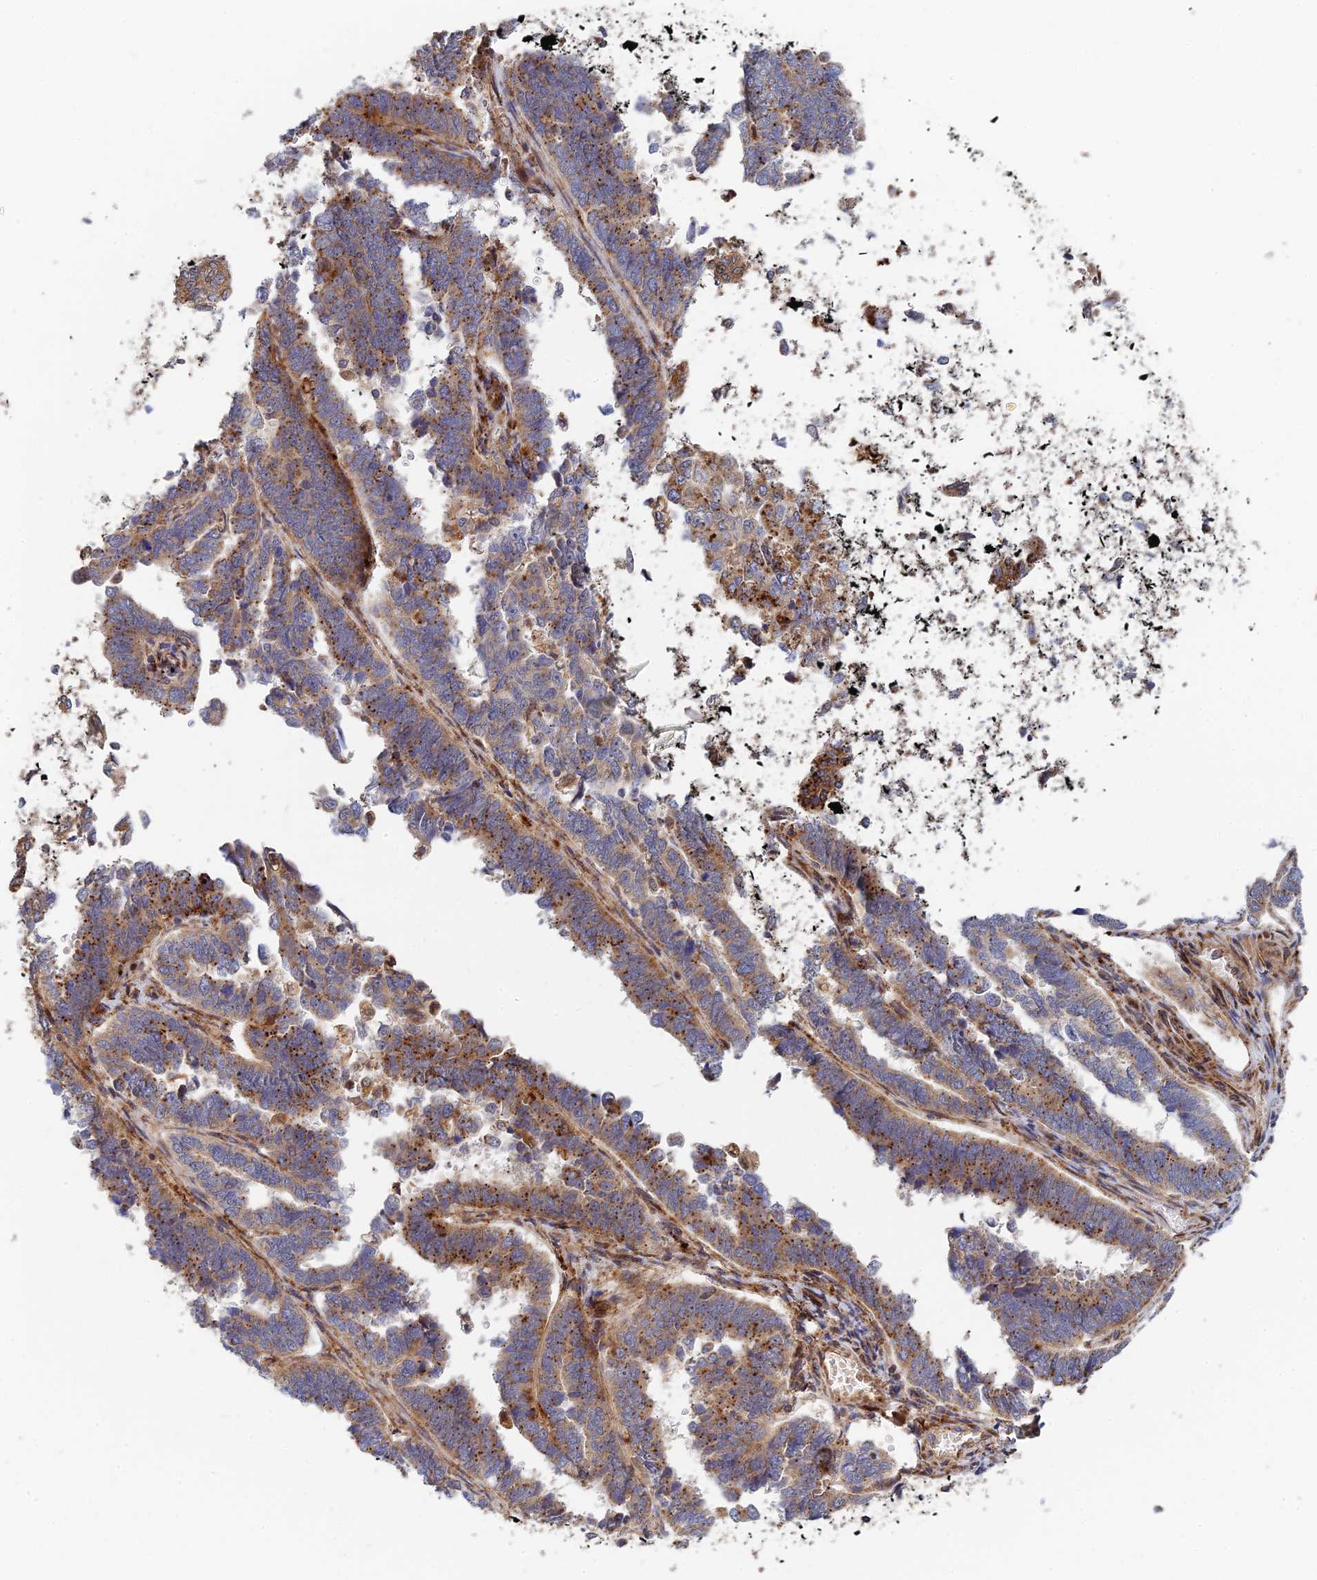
{"staining": {"intensity": "moderate", "quantity": ">75%", "location": "cytoplasmic/membranous"}, "tissue": "endometrial cancer", "cell_type": "Tumor cells", "image_type": "cancer", "snomed": [{"axis": "morphology", "description": "Adenocarcinoma, NOS"}, {"axis": "topography", "description": "Endometrium"}], "caption": "Tumor cells reveal medium levels of moderate cytoplasmic/membranous expression in approximately >75% of cells in endometrial cancer (adenocarcinoma).", "gene": "PPP2R3C", "patient": {"sex": "female", "age": 75}}